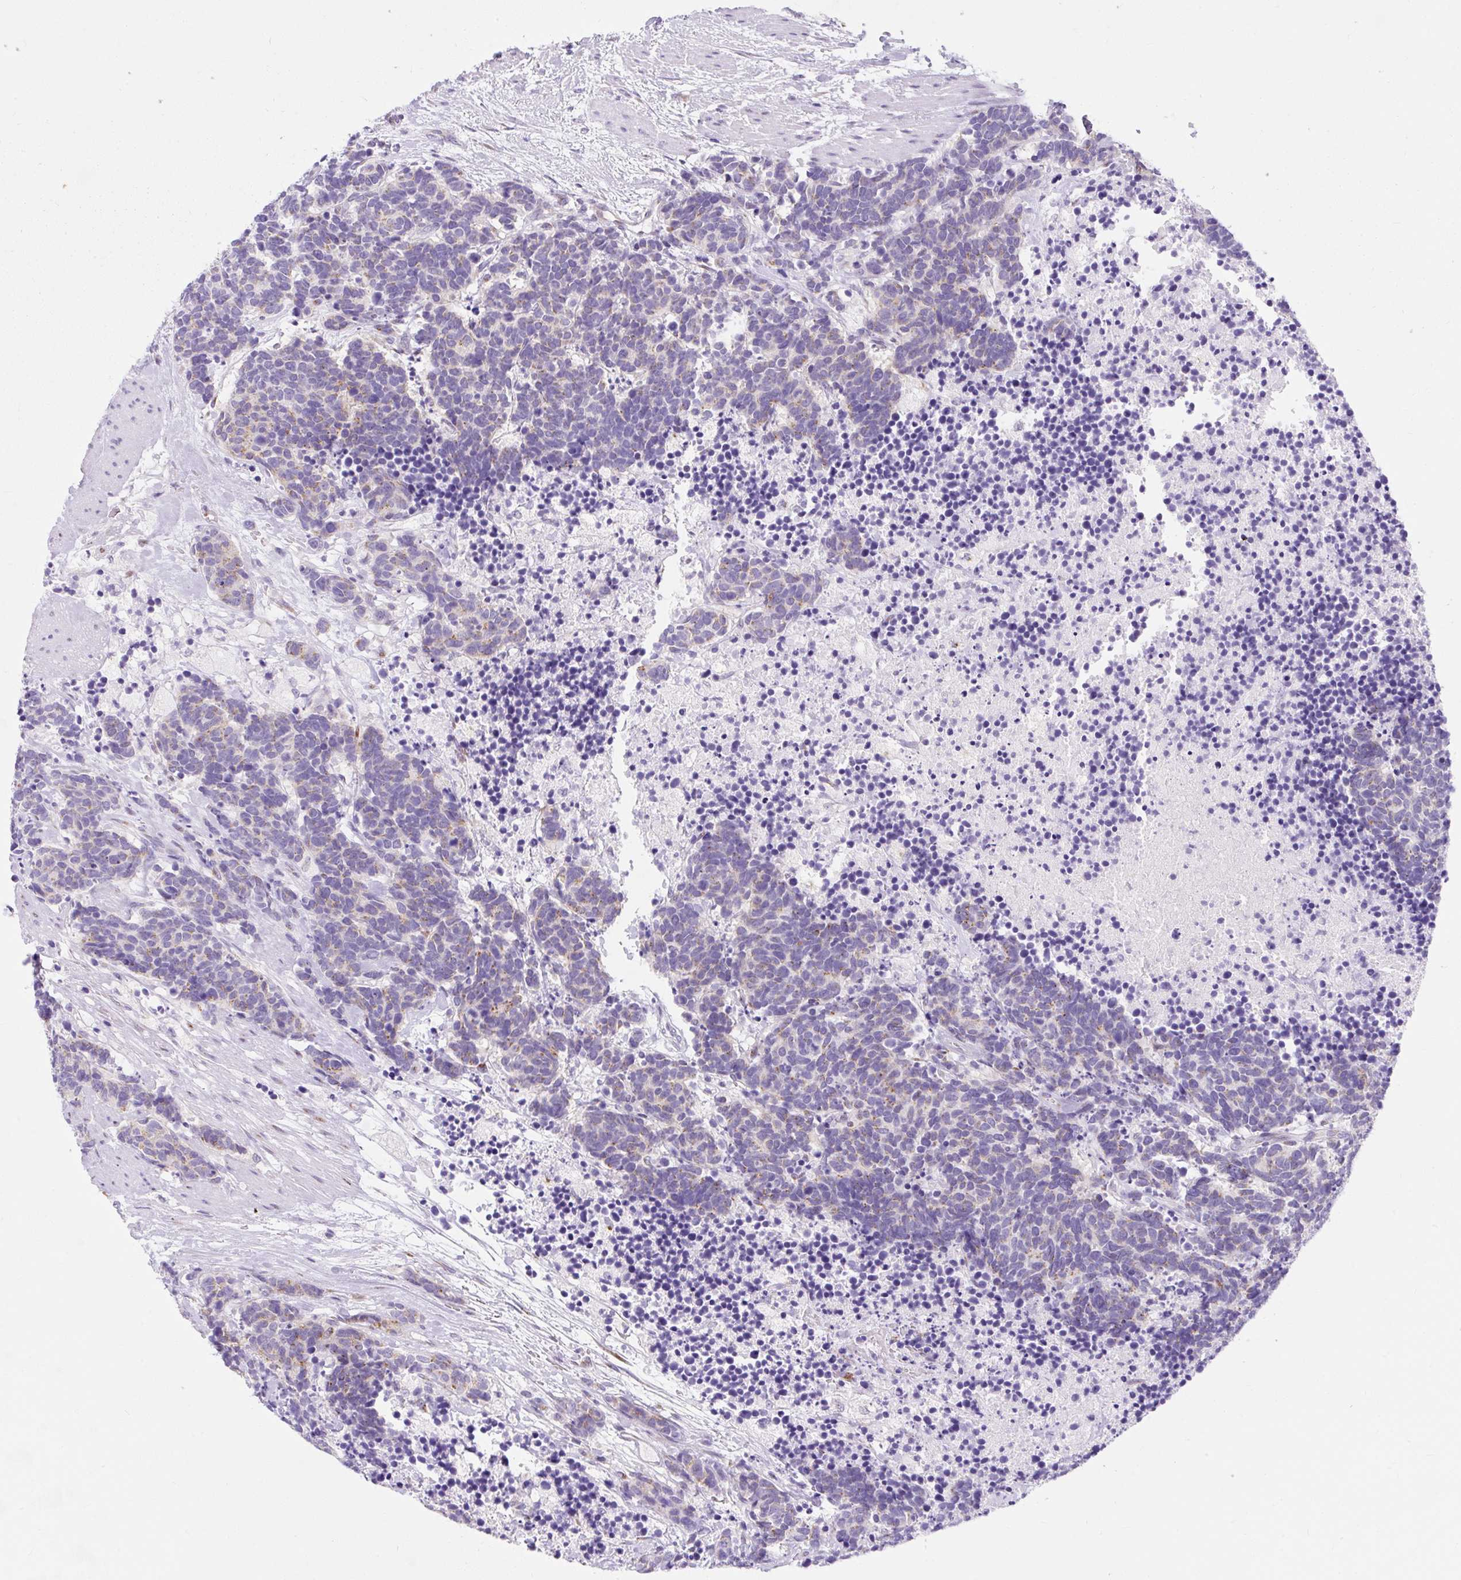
{"staining": {"intensity": "moderate", "quantity": "<25%", "location": "cytoplasmic/membranous"}, "tissue": "carcinoid", "cell_type": "Tumor cells", "image_type": "cancer", "snomed": [{"axis": "morphology", "description": "Carcinoma, NOS"}, {"axis": "morphology", "description": "Carcinoid, malignant, NOS"}, {"axis": "topography", "description": "Prostate"}], "caption": "Carcinoma tissue shows moderate cytoplasmic/membranous staining in approximately <25% of tumor cells, visualized by immunohistochemistry.", "gene": "GOLGA8A", "patient": {"sex": "male", "age": 57}}